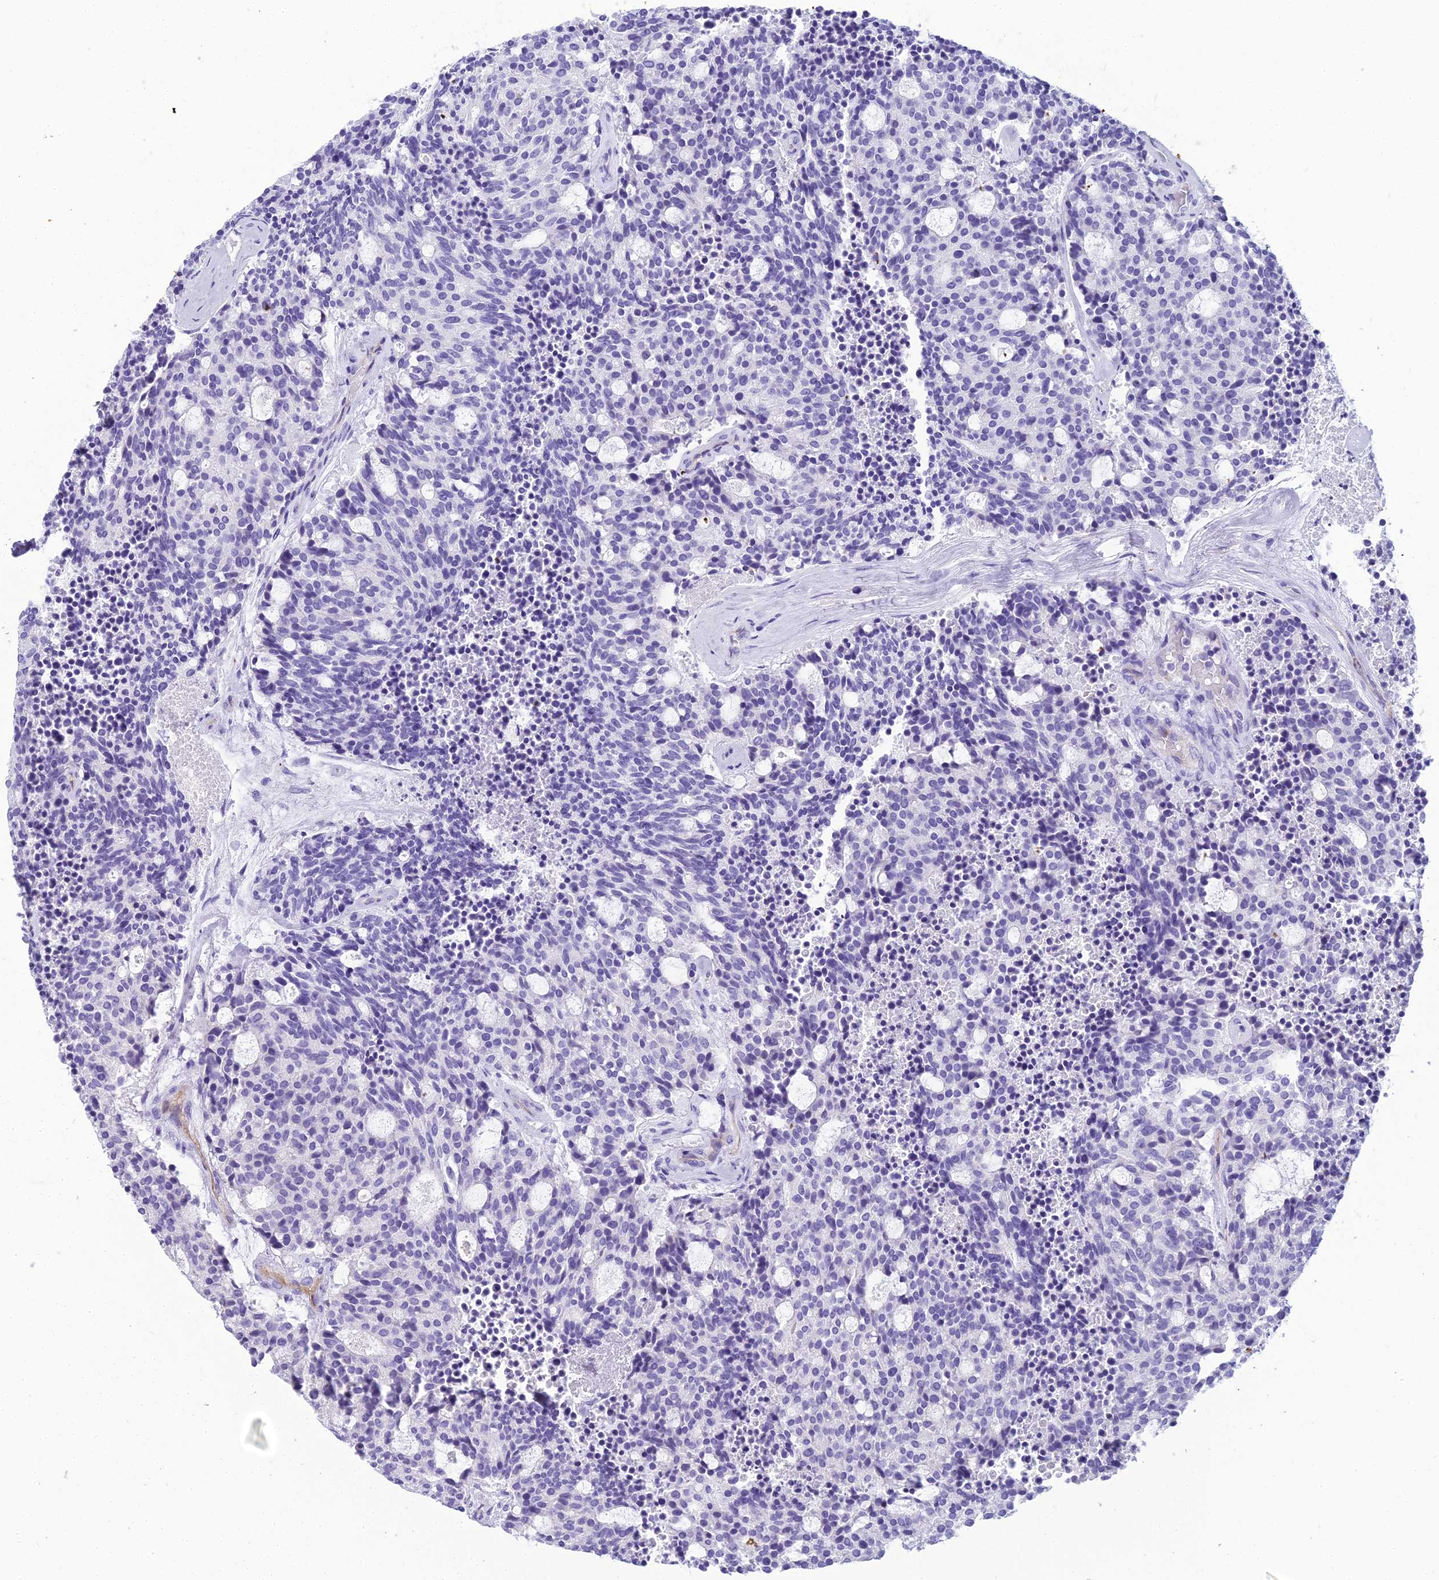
{"staining": {"intensity": "negative", "quantity": "none", "location": "none"}, "tissue": "carcinoid", "cell_type": "Tumor cells", "image_type": "cancer", "snomed": [{"axis": "morphology", "description": "Carcinoid, malignant, NOS"}, {"axis": "topography", "description": "Pancreas"}], "caption": "Carcinoid stained for a protein using immunohistochemistry shows no expression tumor cells.", "gene": "NINJ1", "patient": {"sex": "female", "age": 54}}